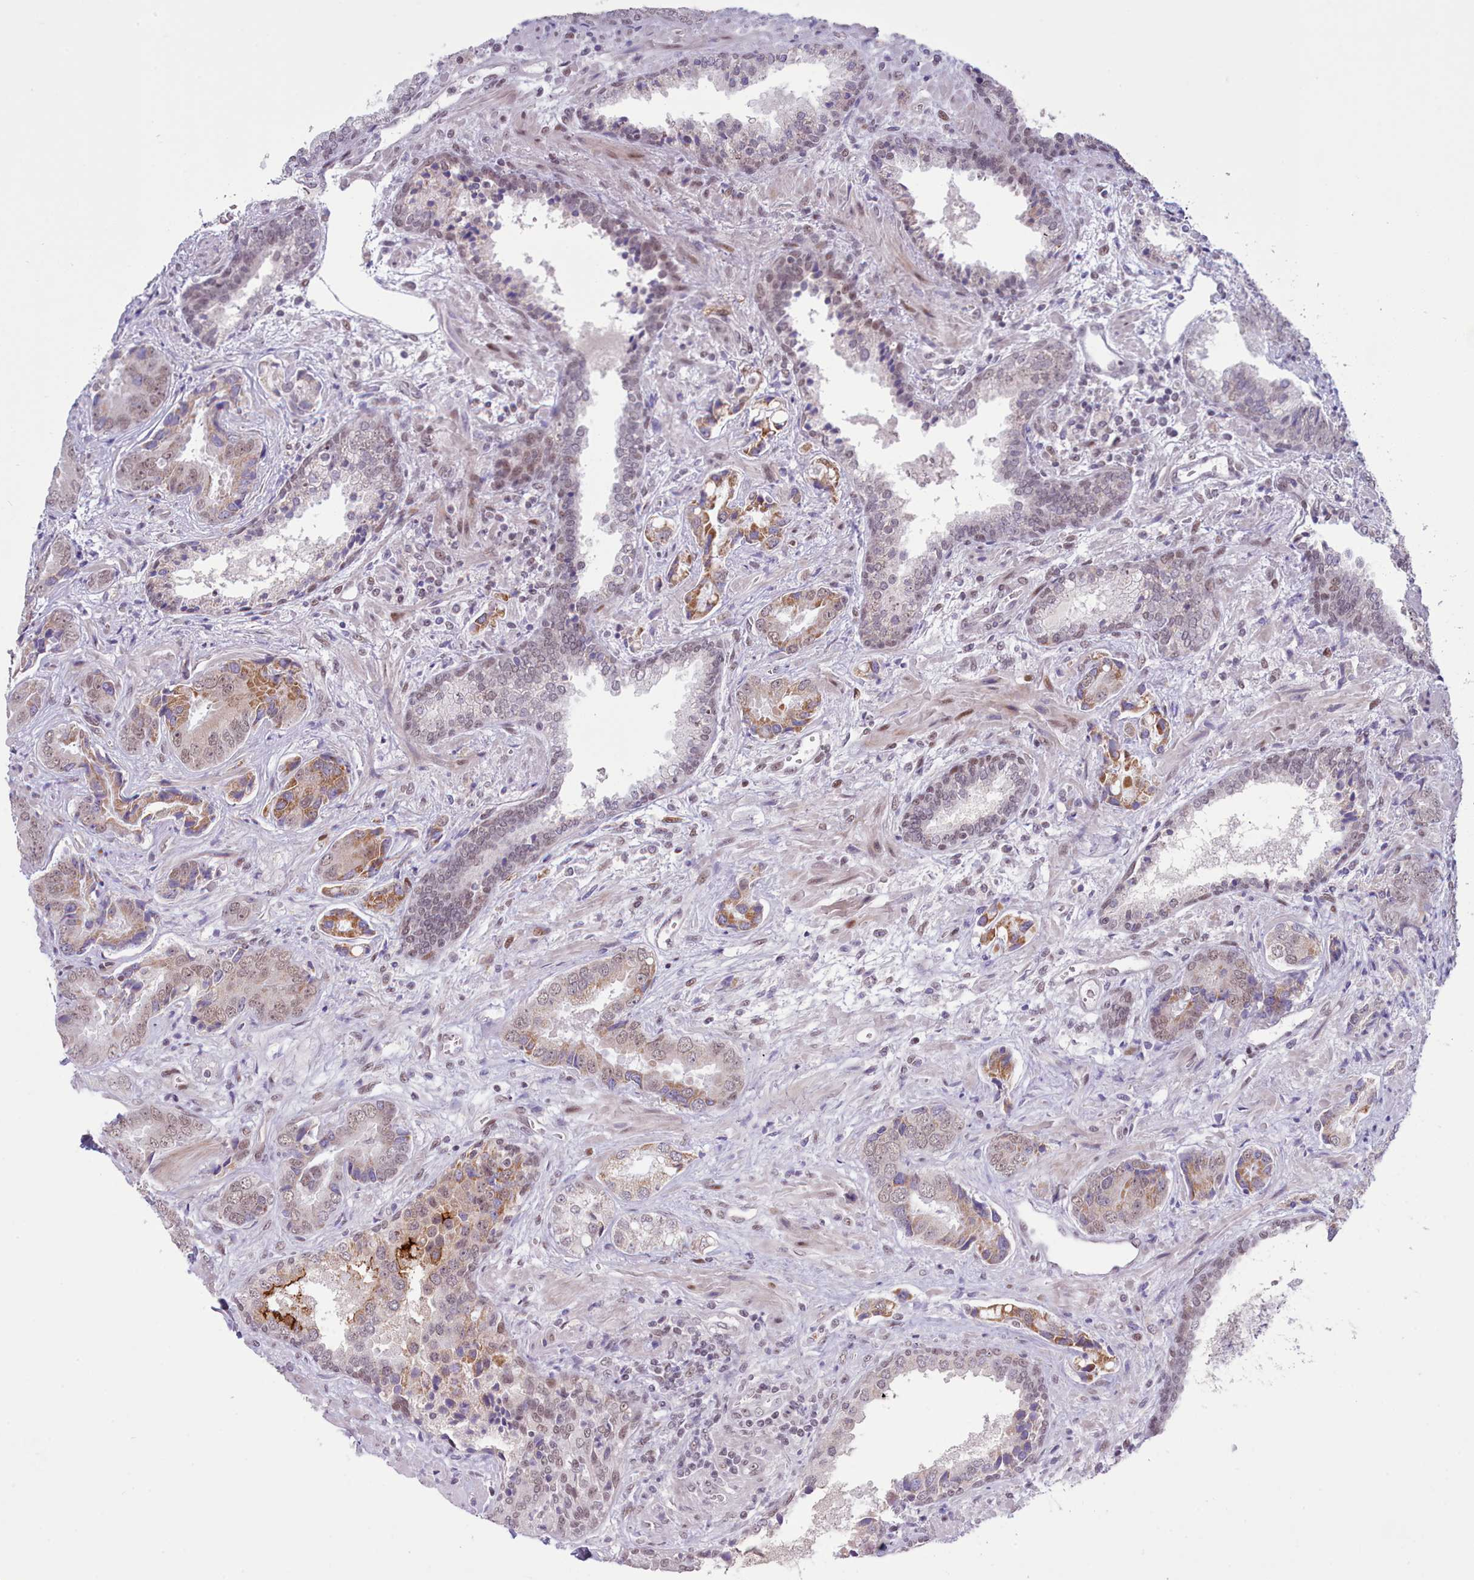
{"staining": {"intensity": "weak", "quantity": ">75%", "location": "nuclear"}, "tissue": "prostate cancer", "cell_type": "Tumor cells", "image_type": "cancer", "snomed": [{"axis": "morphology", "description": "Adenocarcinoma, High grade"}, {"axis": "topography", "description": "Prostate"}], "caption": "IHC (DAB) staining of prostate cancer displays weak nuclear protein expression in about >75% of tumor cells.", "gene": "RFX1", "patient": {"sex": "male", "age": 71}}